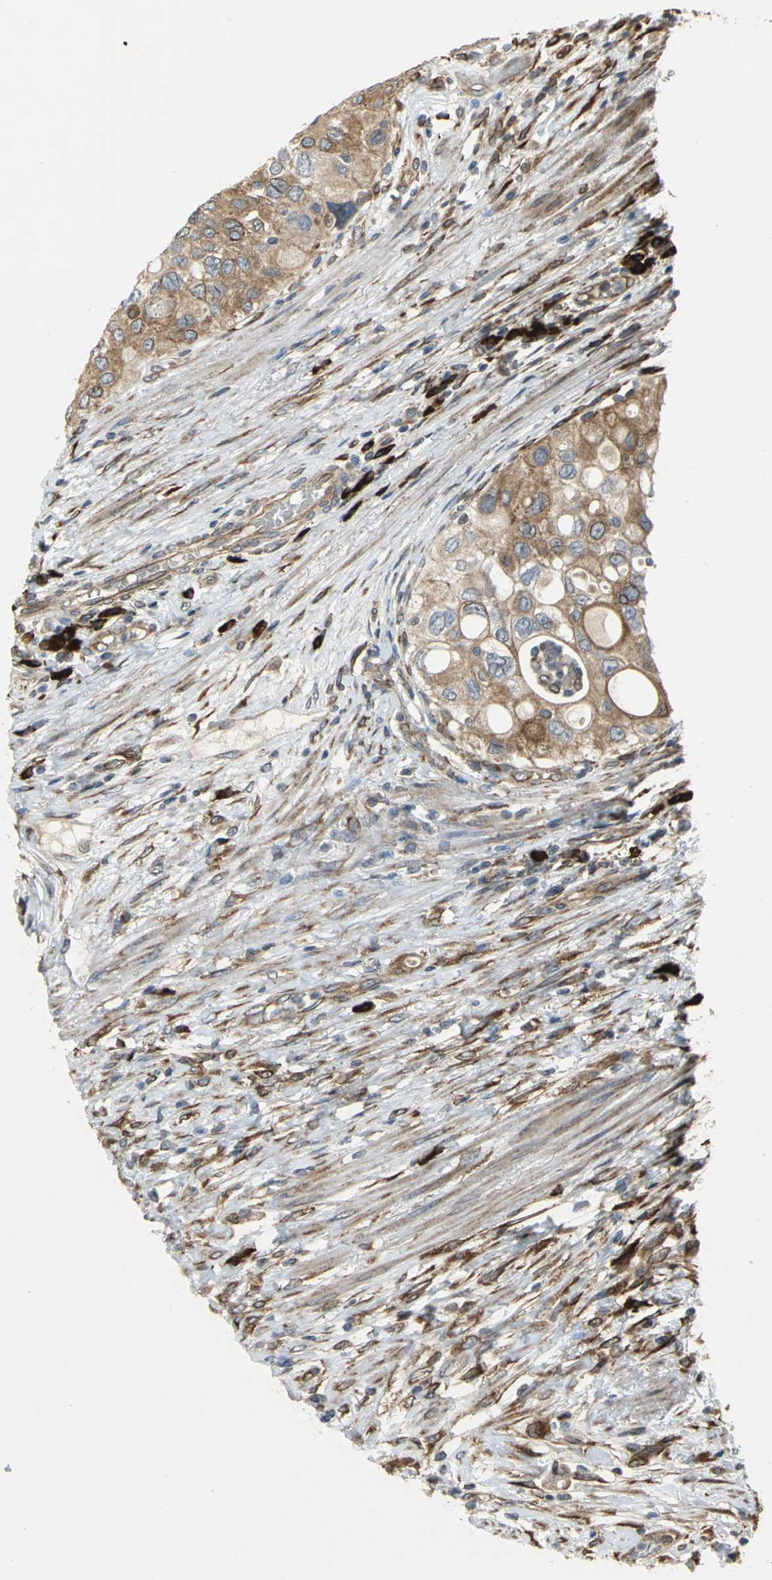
{"staining": {"intensity": "moderate", "quantity": ">75%", "location": "cytoplasmic/membranous"}, "tissue": "urothelial cancer", "cell_type": "Tumor cells", "image_type": "cancer", "snomed": [{"axis": "morphology", "description": "Urothelial carcinoma, High grade"}, {"axis": "topography", "description": "Urinary bladder"}], "caption": "Immunohistochemical staining of urothelial cancer exhibits medium levels of moderate cytoplasmic/membranous protein expression in about >75% of tumor cells.", "gene": "SYVN1", "patient": {"sex": "female", "age": 56}}